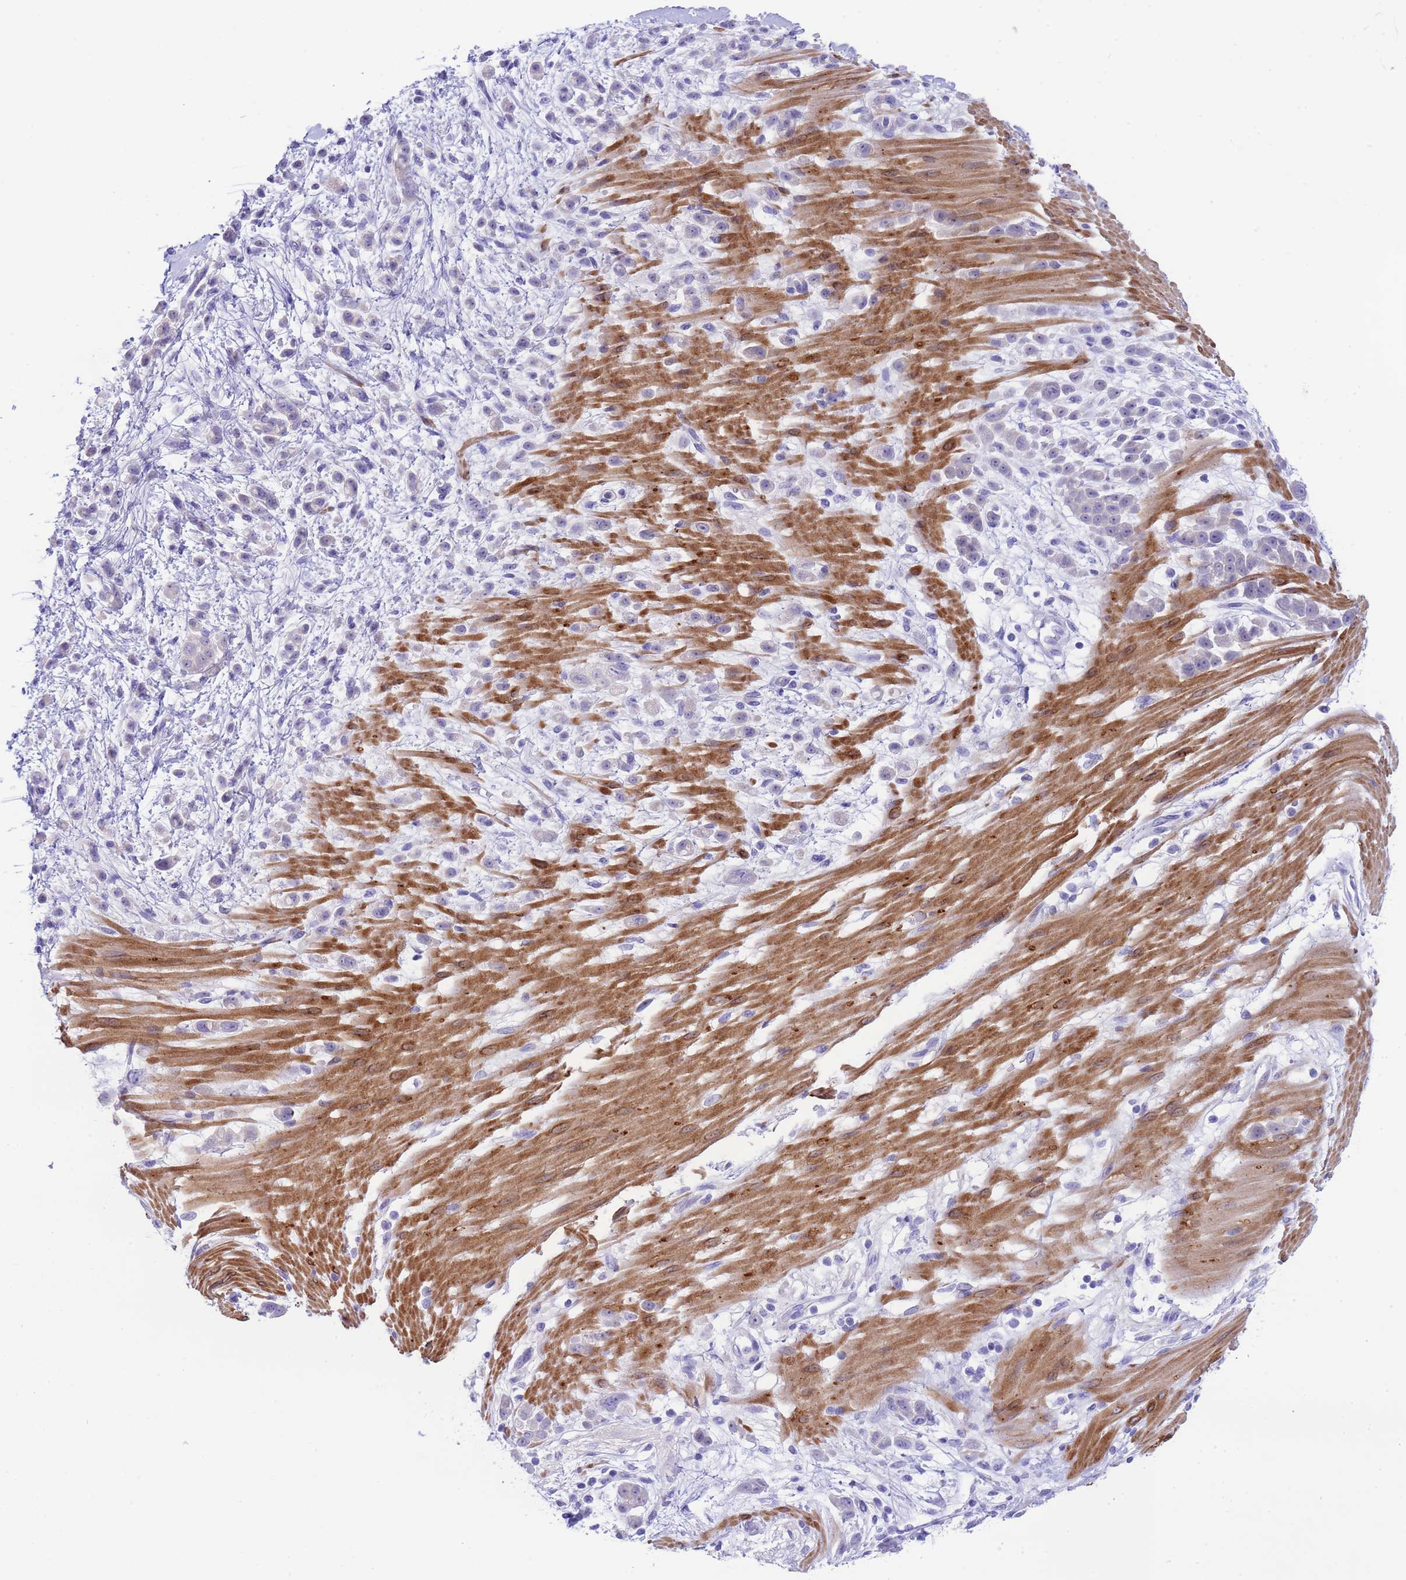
{"staining": {"intensity": "negative", "quantity": "none", "location": "none"}, "tissue": "pancreatic cancer", "cell_type": "Tumor cells", "image_type": "cancer", "snomed": [{"axis": "morphology", "description": "Normal tissue, NOS"}, {"axis": "morphology", "description": "Adenocarcinoma, NOS"}, {"axis": "topography", "description": "Pancreas"}], "caption": "The IHC micrograph has no significant expression in tumor cells of pancreatic adenocarcinoma tissue.", "gene": "USP38", "patient": {"sex": "female", "age": 64}}